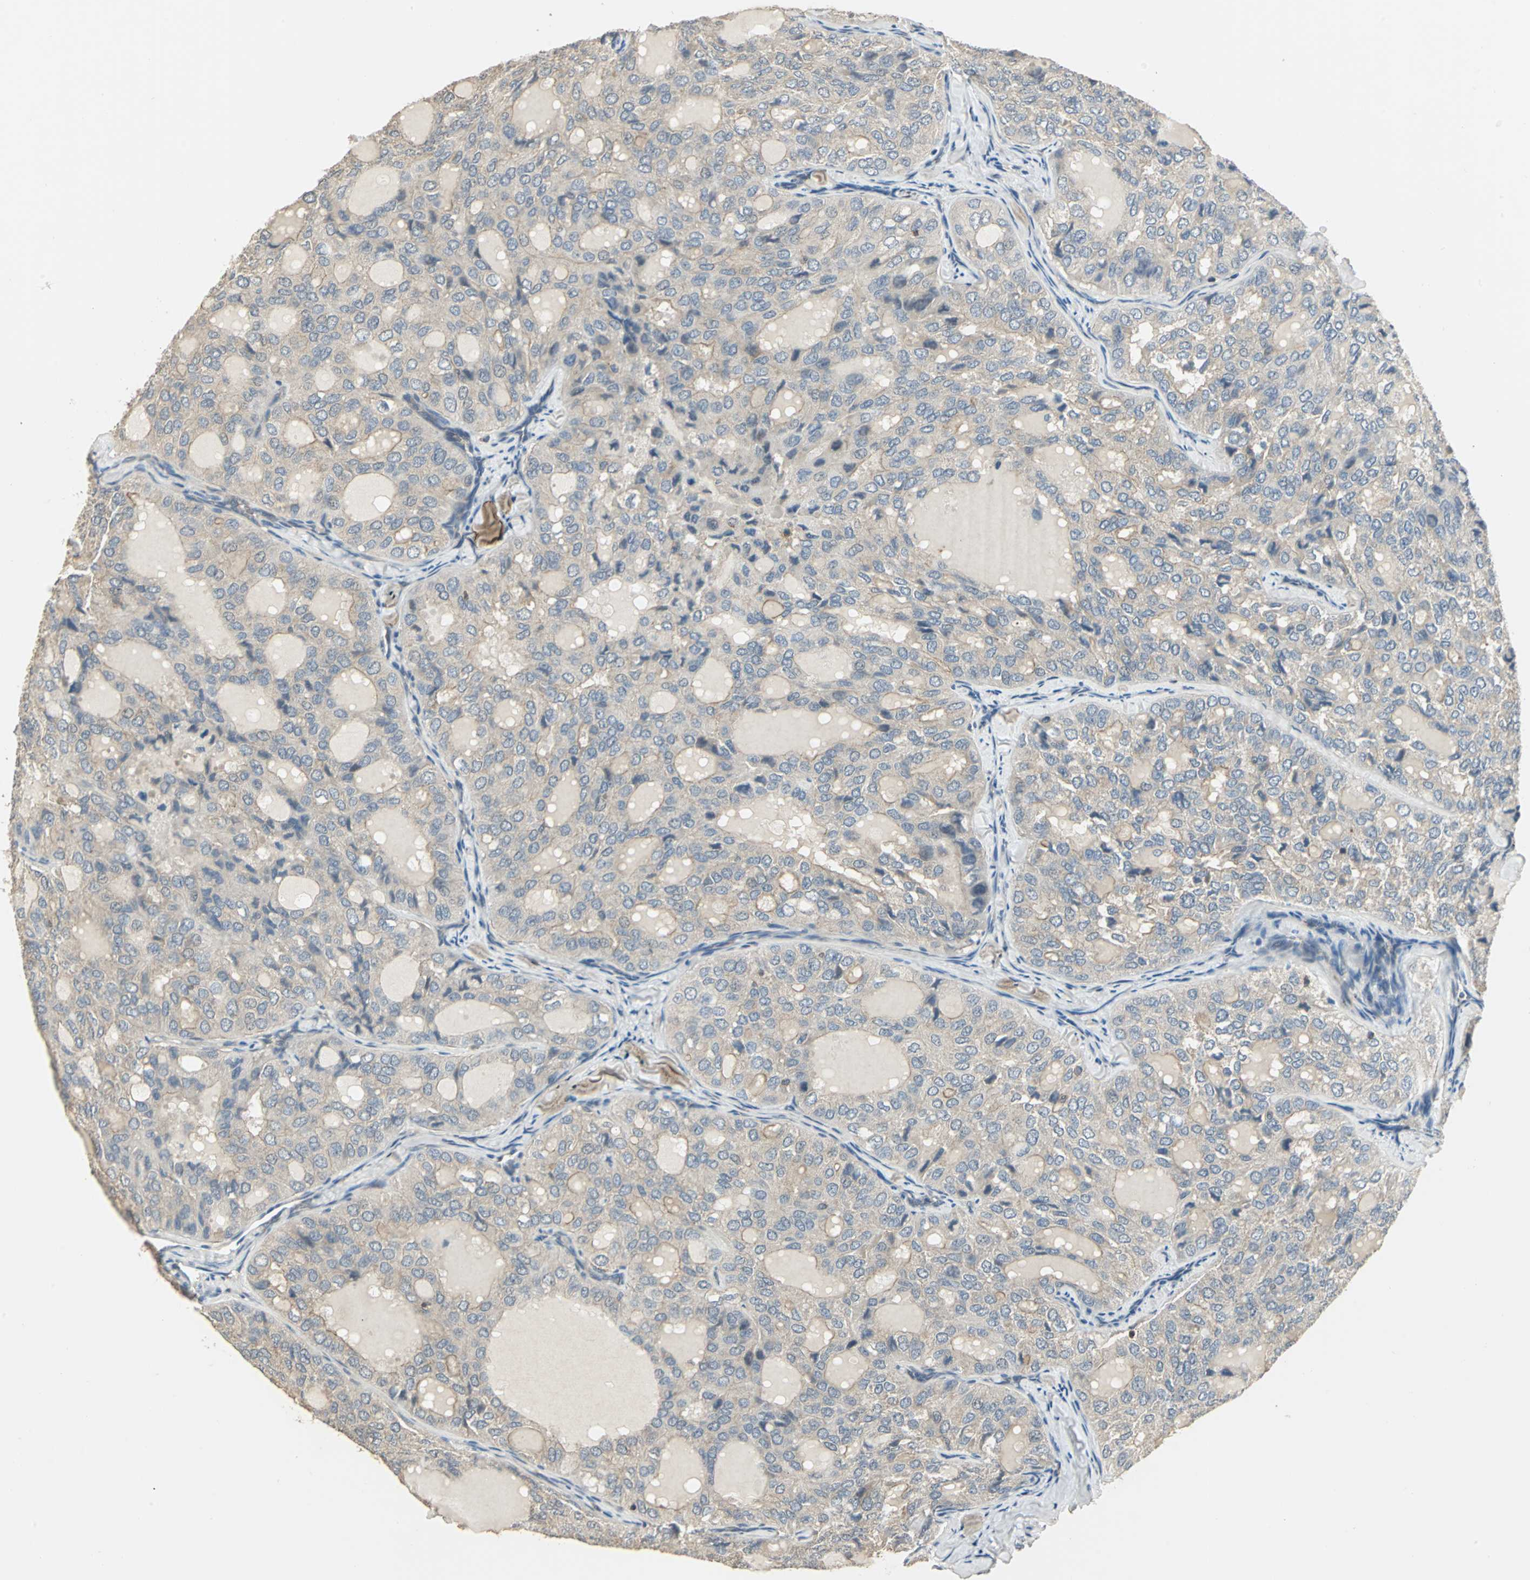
{"staining": {"intensity": "weak", "quantity": "25%-75%", "location": "cytoplasmic/membranous"}, "tissue": "thyroid cancer", "cell_type": "Tumor cells", "image_type": "cancer", "snomed": [{"axis": "morphology", "description": "Follicular adenoma carcinoma, NOS"}, {"axis": "topography", "description": "Thyroid gland"}], "caption": "A brown stain shows weak cytoplasmic/membranous positivity of a protein in thyroid follicular adenoma carcinoma tumor cells.", "gene": "RAPGEF1", "patient": {"sex": "male", "age": 75}}